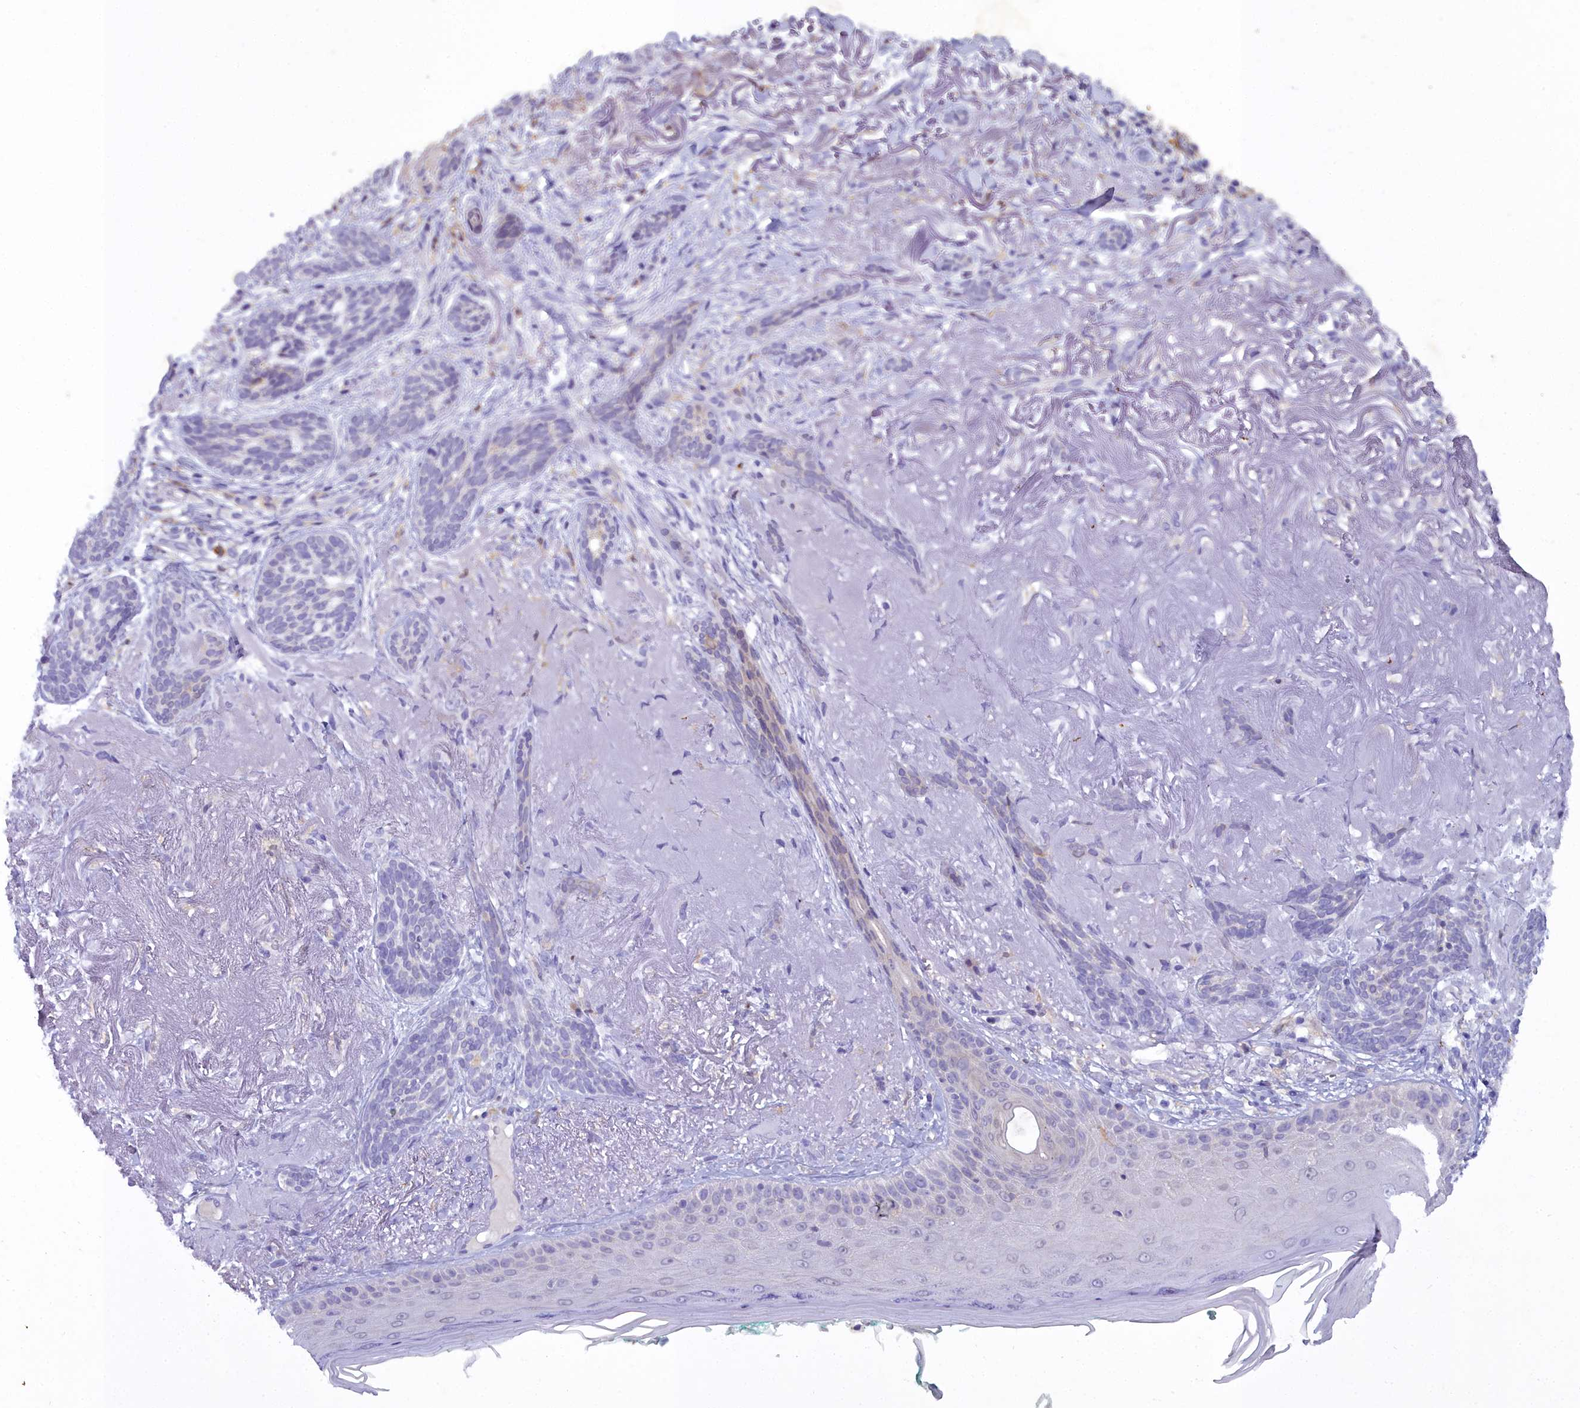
{"staining": {"intensity": "negative", "quantity": "none", "location": "none"}, "tissue": "skin cancer", "cell_type": "Tumor cells", "image_type": "cancer", "snomed": [{"axis": "morphology", "description": "Basal cell carcinoma"}, {"axis": "topography", "description": "Skin"}], "caption": "Immunohistochemistry of human skin basal cell carcinoma shows no expression in tumor cells. (Brightfield microscopy of DAB immunohistochemistry at high magnification).", "gene": "BLNK", "patient": {"sex": "male", "age": 71}}